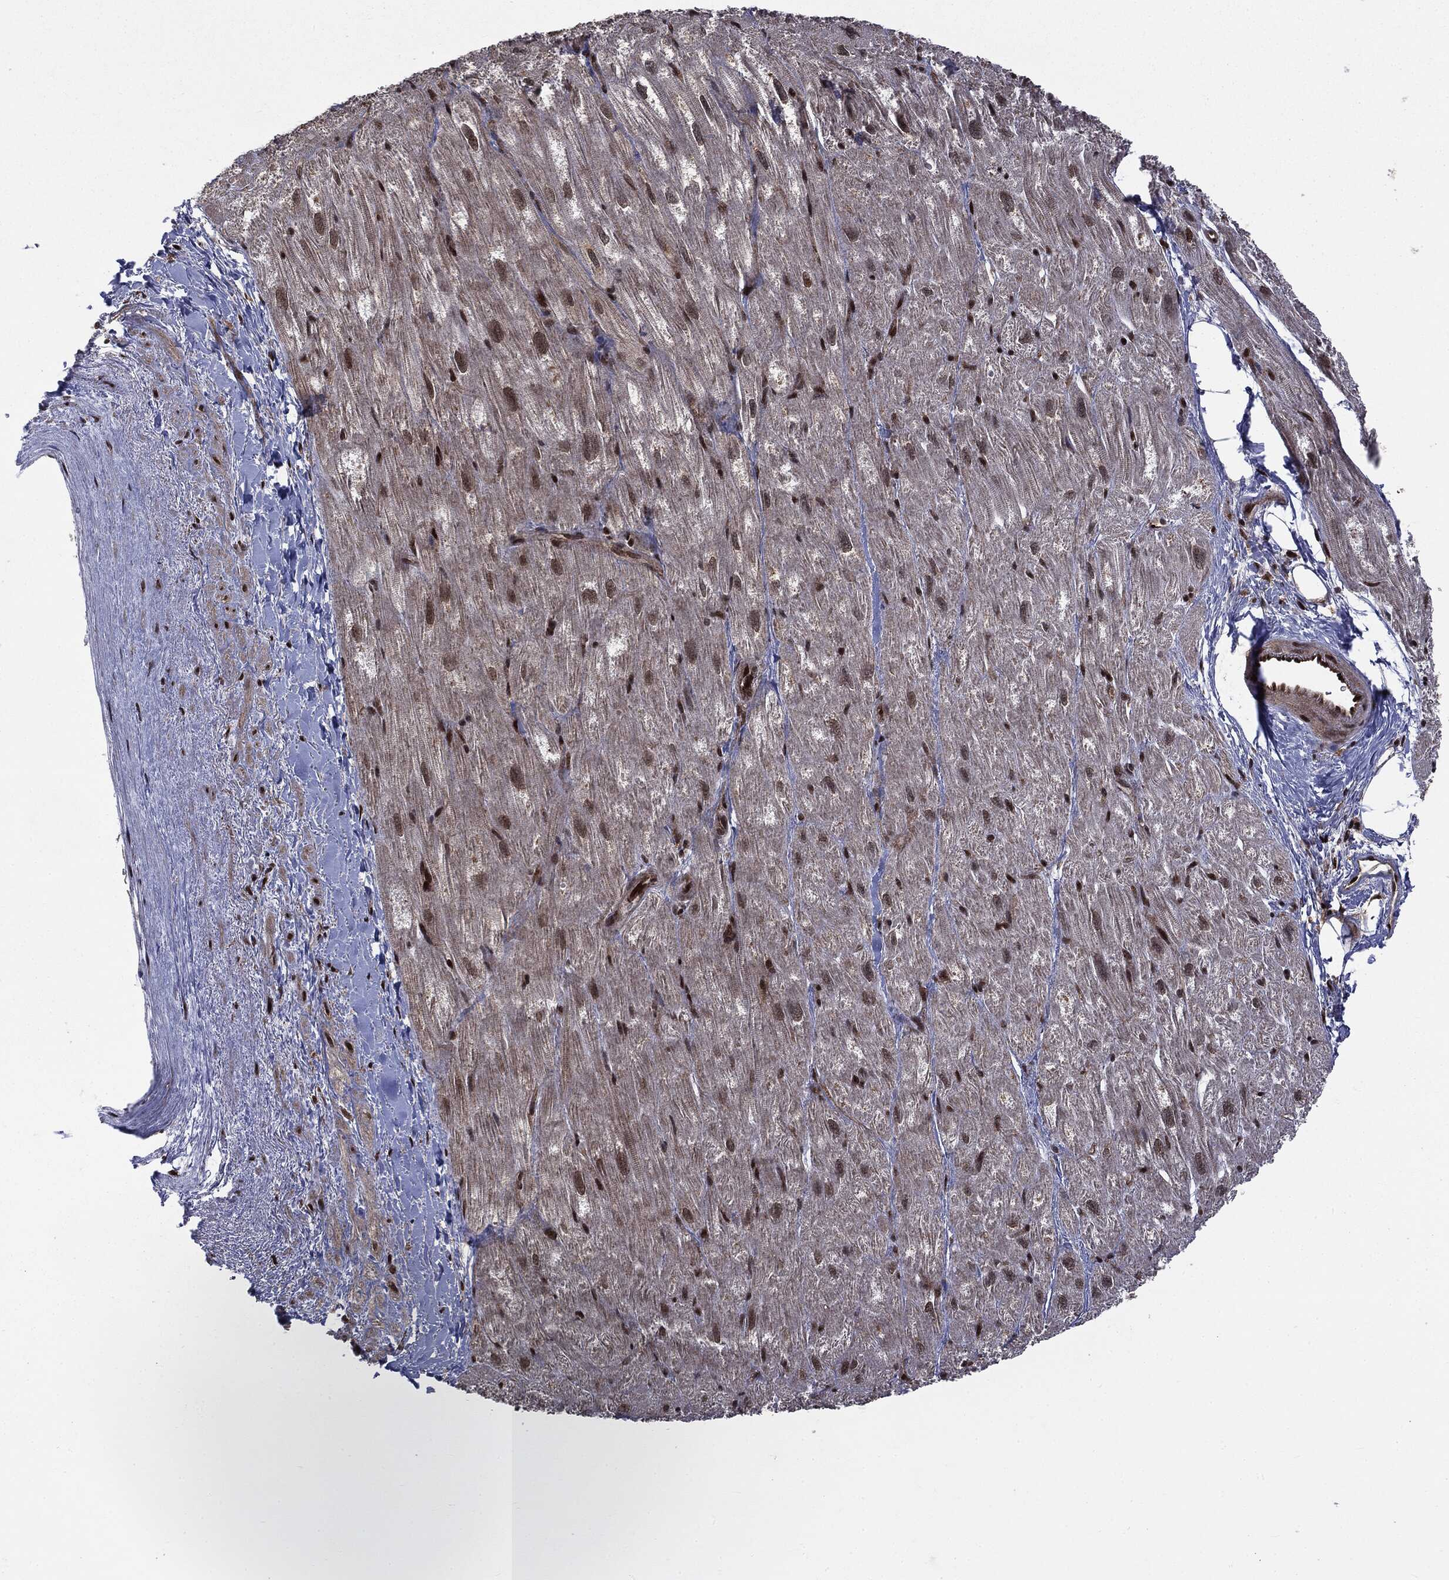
{"staining": {"intensity": "moderate", "quantity": "<25%", "location": "nuclear"}, "tissue": "heart muscle", "cell_type": "Cardiomyocytes", "image_type": "normal", "snomed": [{"axis": "morphology", "description": "Normal tissue, NOS"}, {"axis": "topography", "description": "Heart"}], "caption": "Protein expression analysis of benign human heart muscle reveals moderate nuclear positivity in approximately <25% of cardiomyocytes.", "gene": "PTPA", "patient": {"sex": "male", "age": 62}}